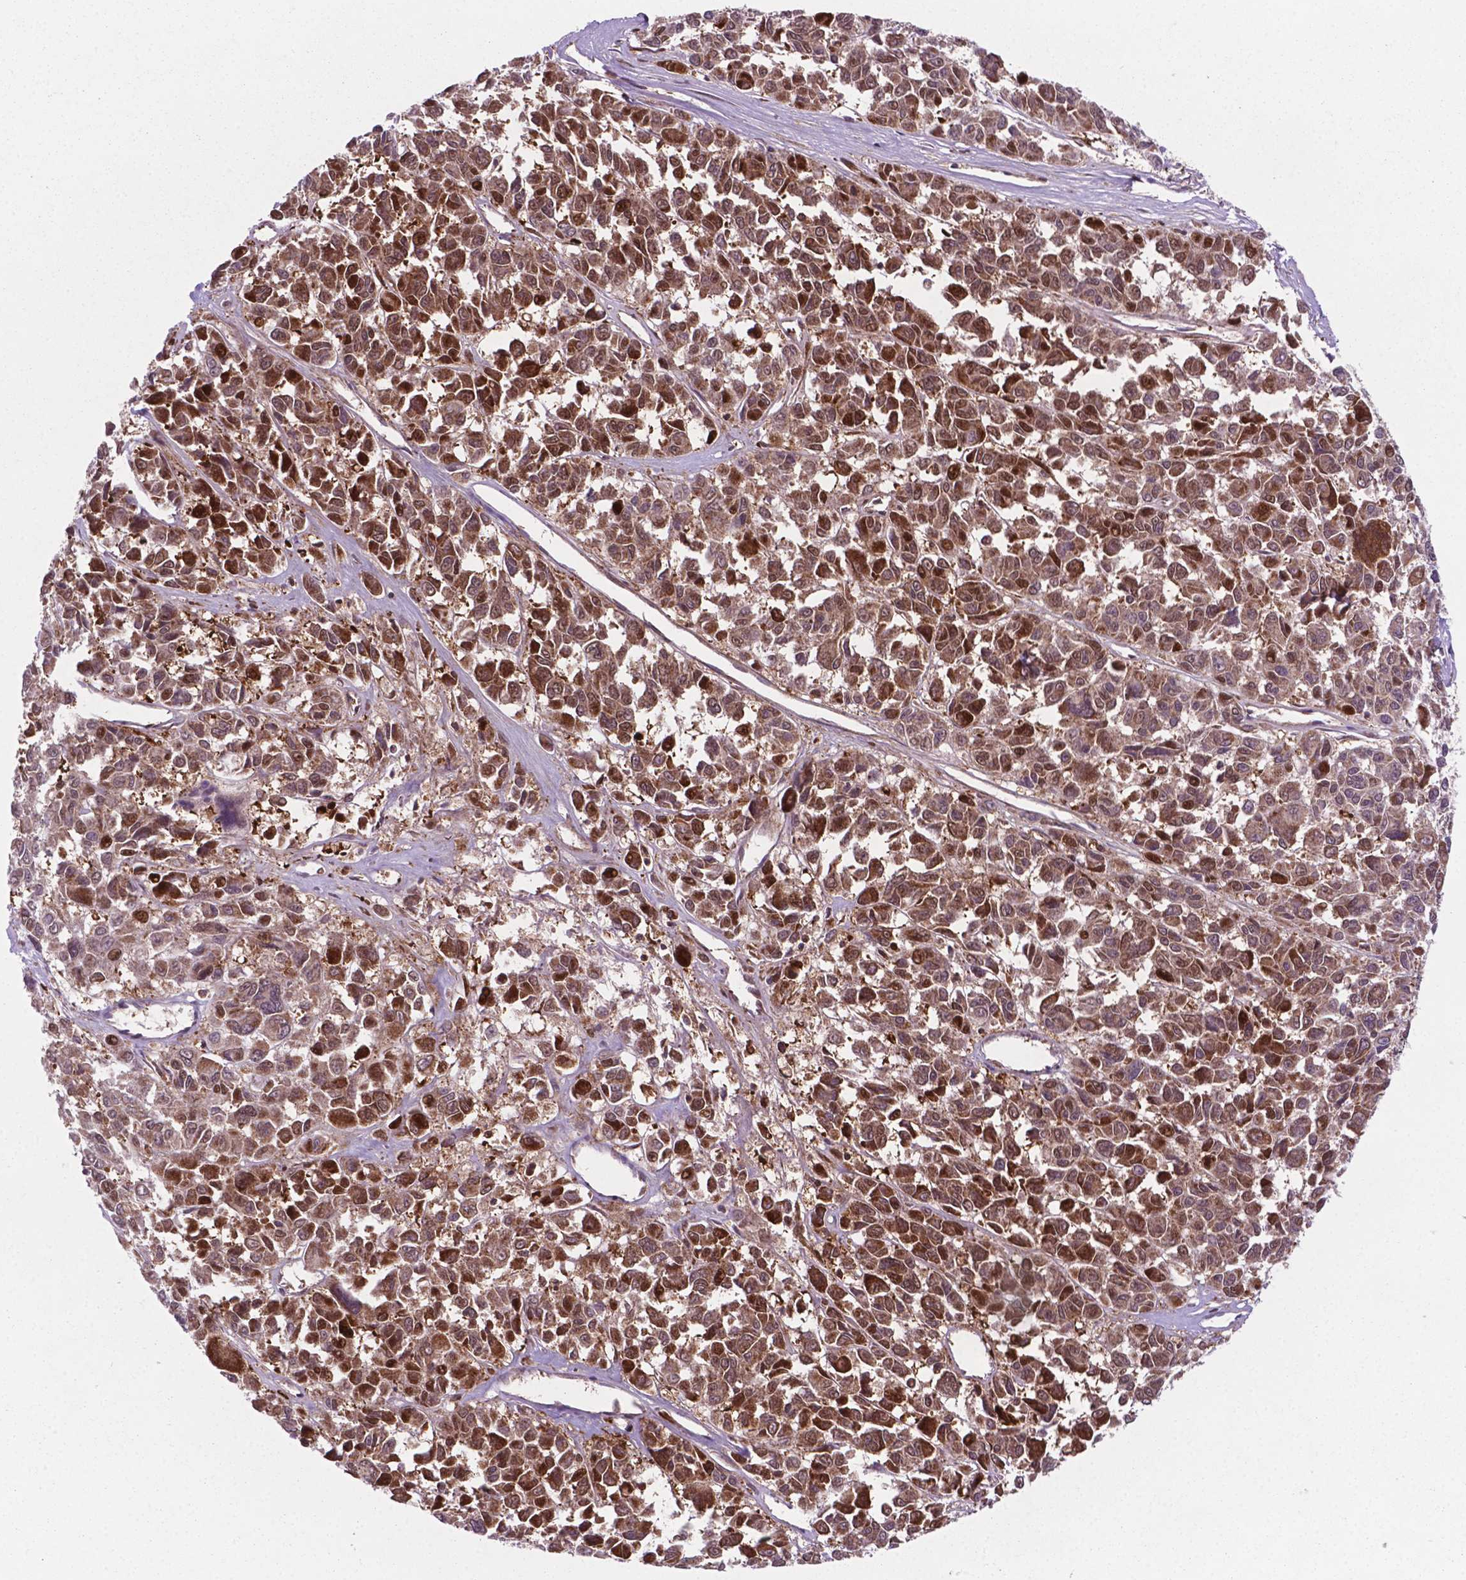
{"staining": {"intensity": "strong", "quantity": ">75%", "location": "cytoplasmic/membranous"}, "tissue": "melanoma", "cell_type": "Tumor cells", "image_type": "cancer", "snomed": [{"axis": "morphology", "description": "Malignant melanoma, NOS"}, {"axis": "topography", "description": "Skin"}], "caption": "Strong cytoplasmic/membranous protein positivity is appreciated in about >75% of tumor cells in malignant melanoma. The staining is performed using DAB (3,3'-diaminobenzidine) brown chromogen to label protein expression. The nuclei are counter-stained blue using hematoxylin.", "gene": "LDHA", "patient": {"sex": "female", "age": 66}}